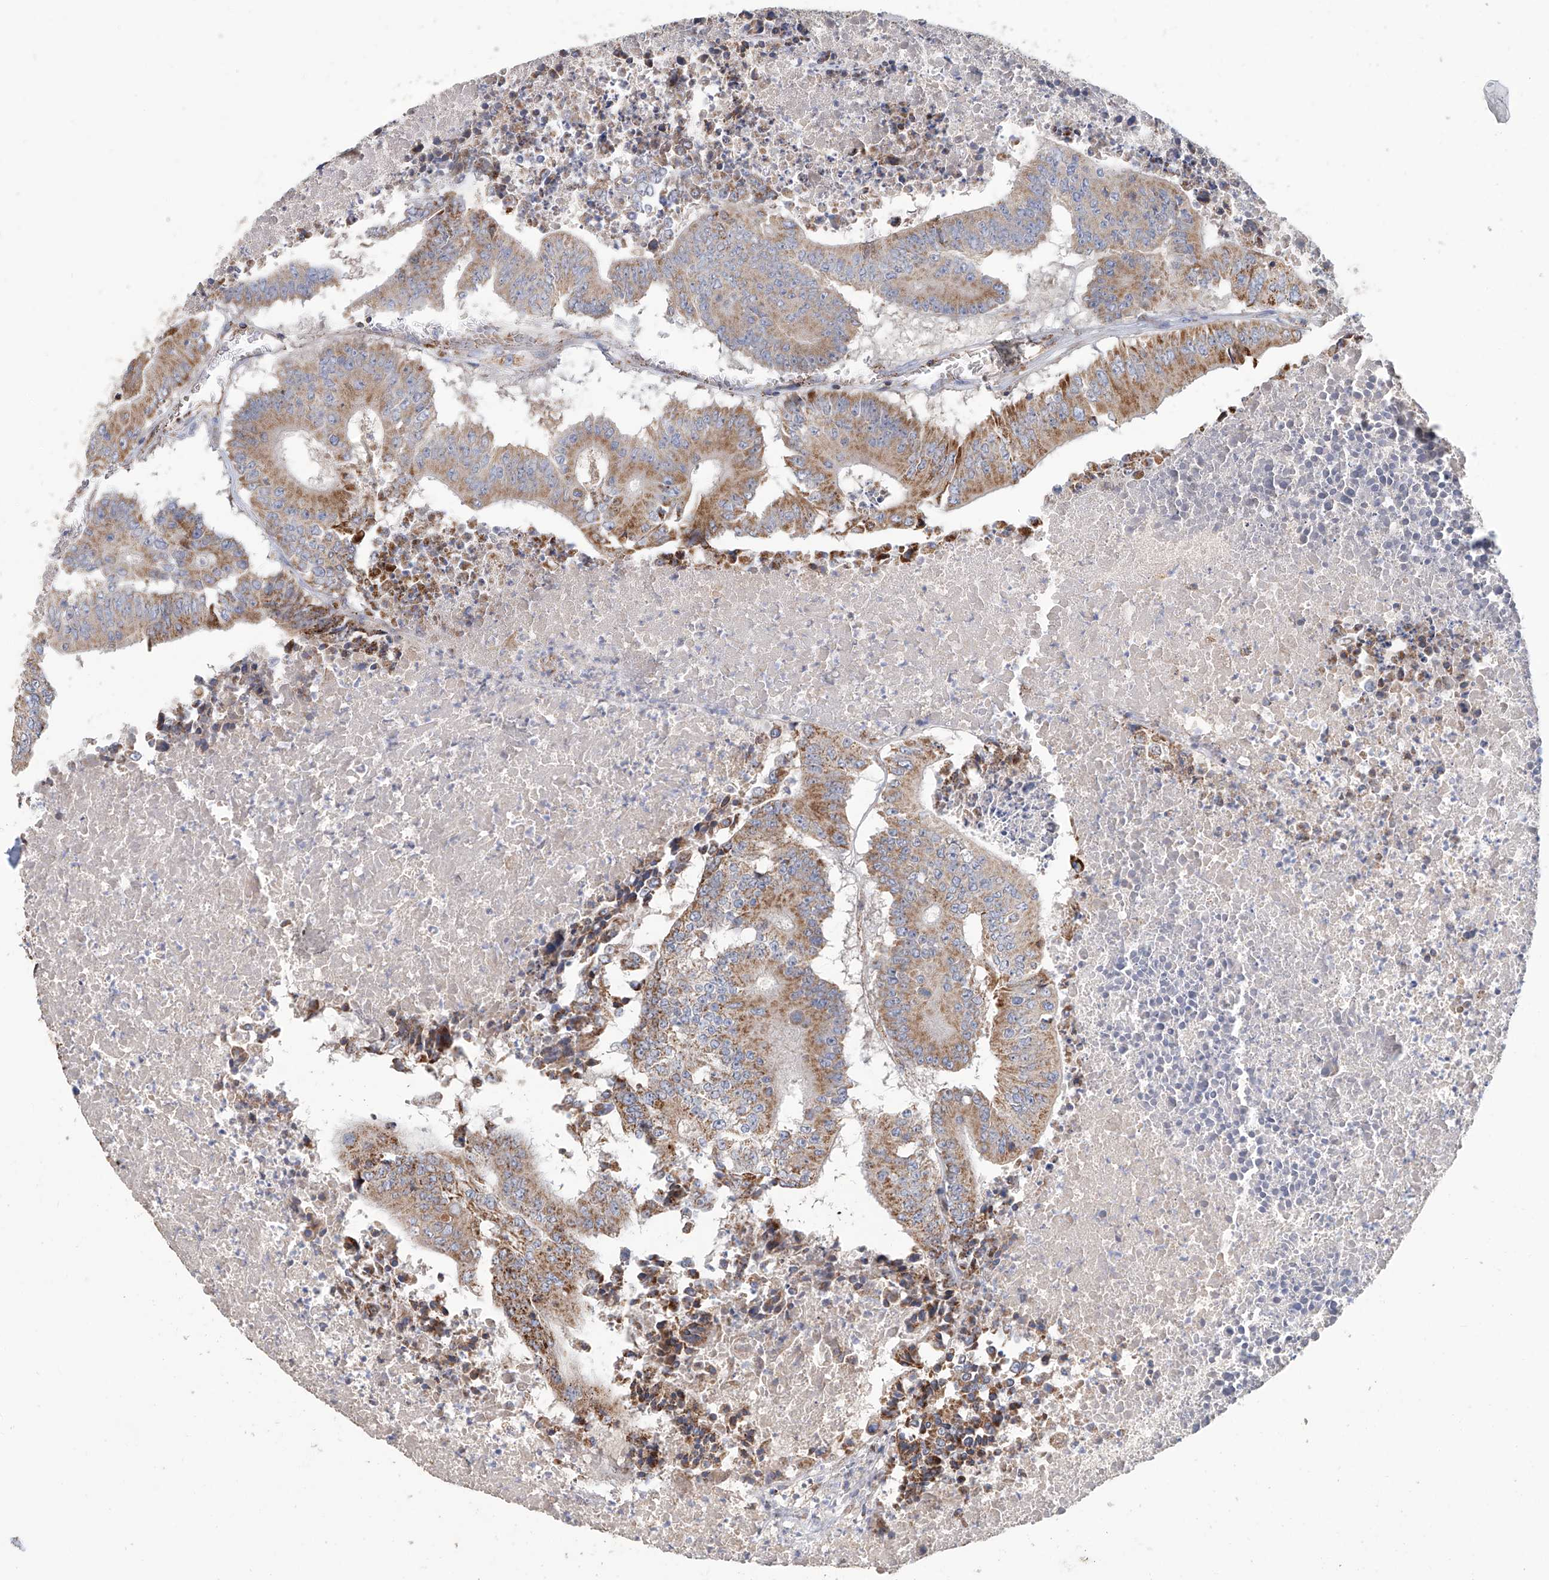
{"staining": {"intensity": "moderate", "quantity": ">75%", "location": "cytoplasmic/membranous"}, "tissue": "colorectal cancer", "cell_type": "Tumor cells", "image_type": "cancer", "snomed": [{"axis": "morphology", "description": "Adenocarcinoma, NOS"}, {"axis": "topography", "description": "Colon"}], "caption": "Immunohistochemical staining of colorectal cancer (adenocarcinoma) displays medium levels of moderate cytoplasmic/membranous protein positivity in about >75% of tumor cells.", "gene": "MCL1", "patient": {"sex": "male", "age": 87}}